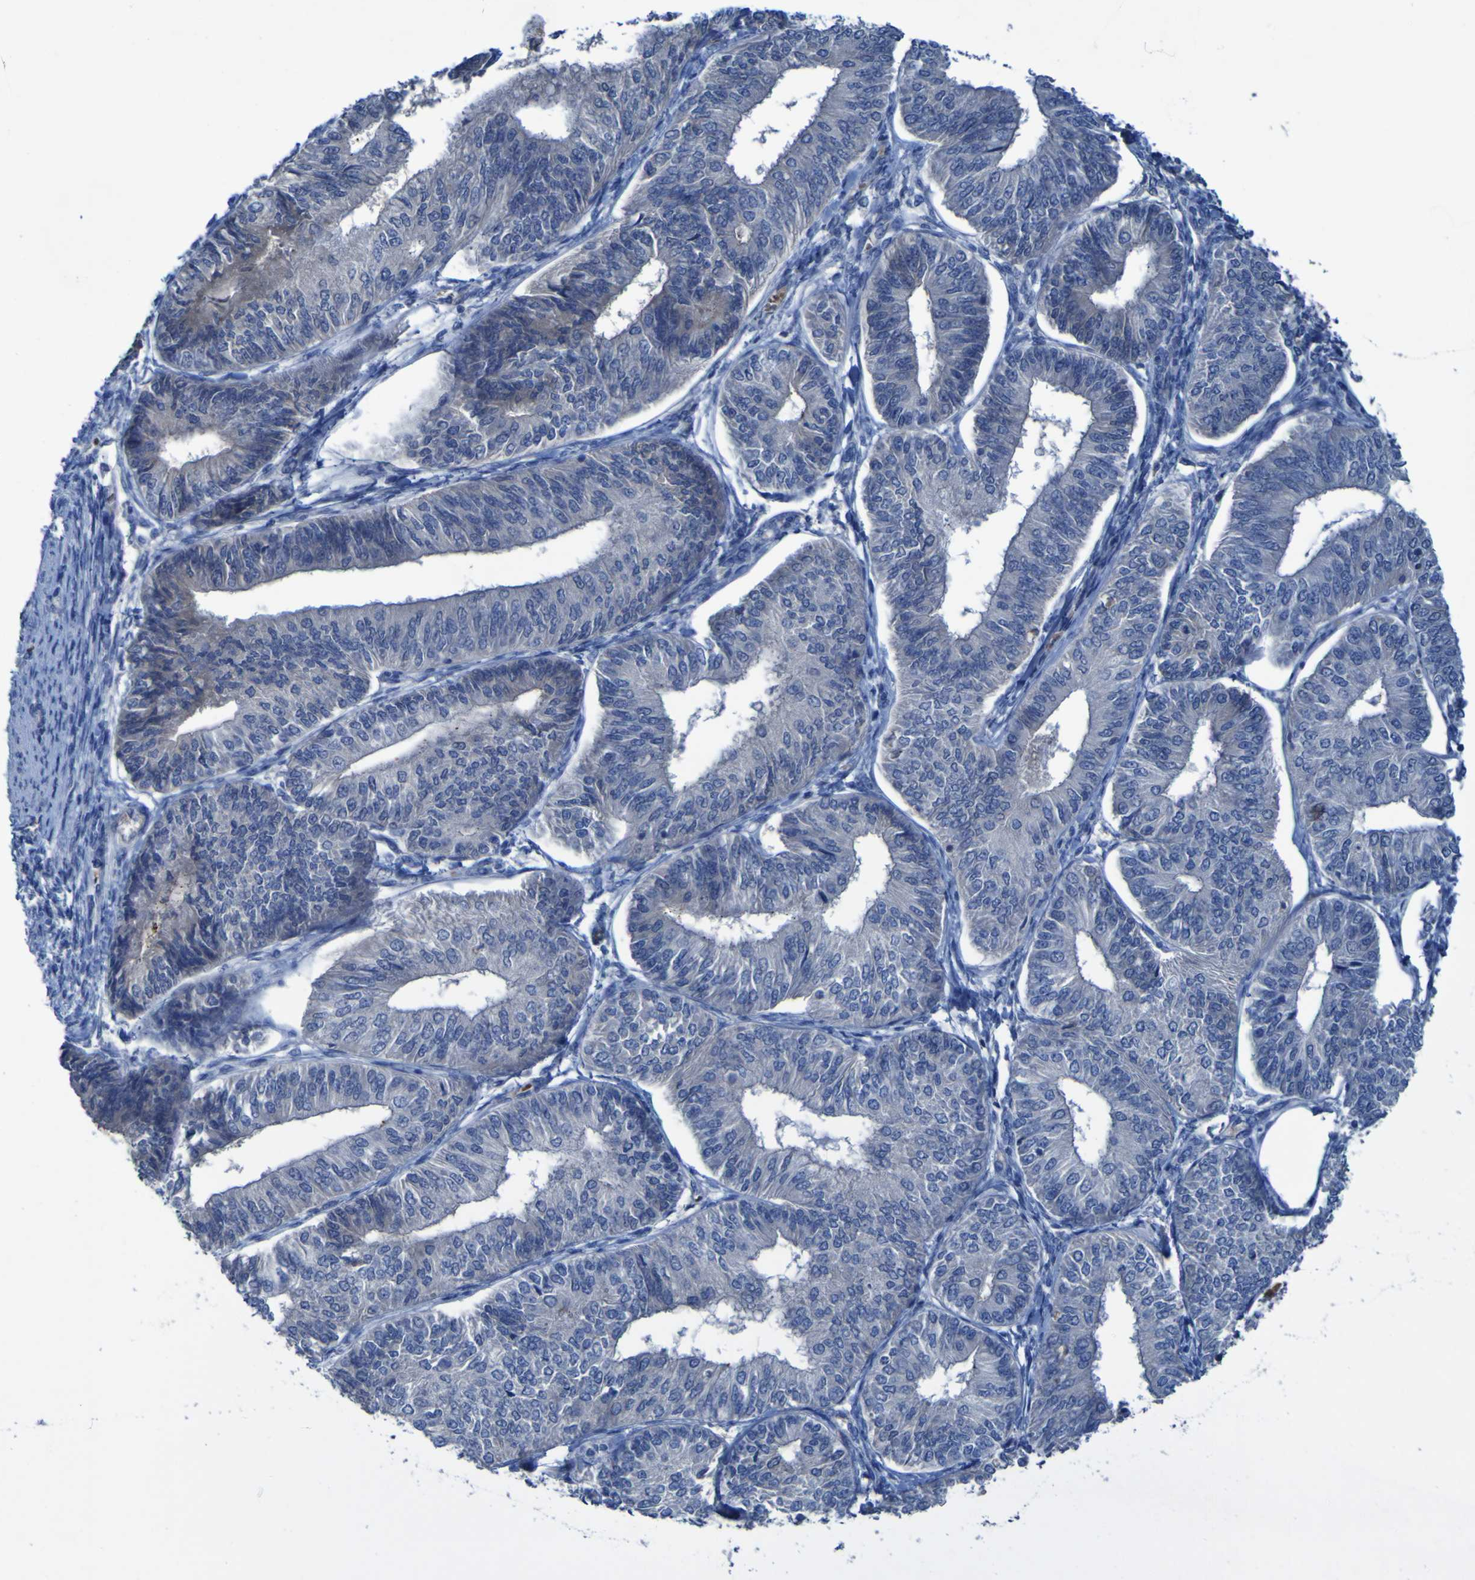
{"staining": {"intensity": "negative", "quantity": "none", "location": "none"}, "tissue": "endometrial cancer", "cell_type": "Tumor cells", "image_type": "cancer", "snomed": [{"axis": "morphology", "description": "Adenocarcinoma, NOS"}, {"axis": "topography", "description": "Endometrium"}], "caption": "Immunohistochemistry (IHC) of human adenocarcinoma (endometrial) displays no positivity in tumor cells.", "gene": "SGK2", "patient": {"sex": "female", "age": 58}}